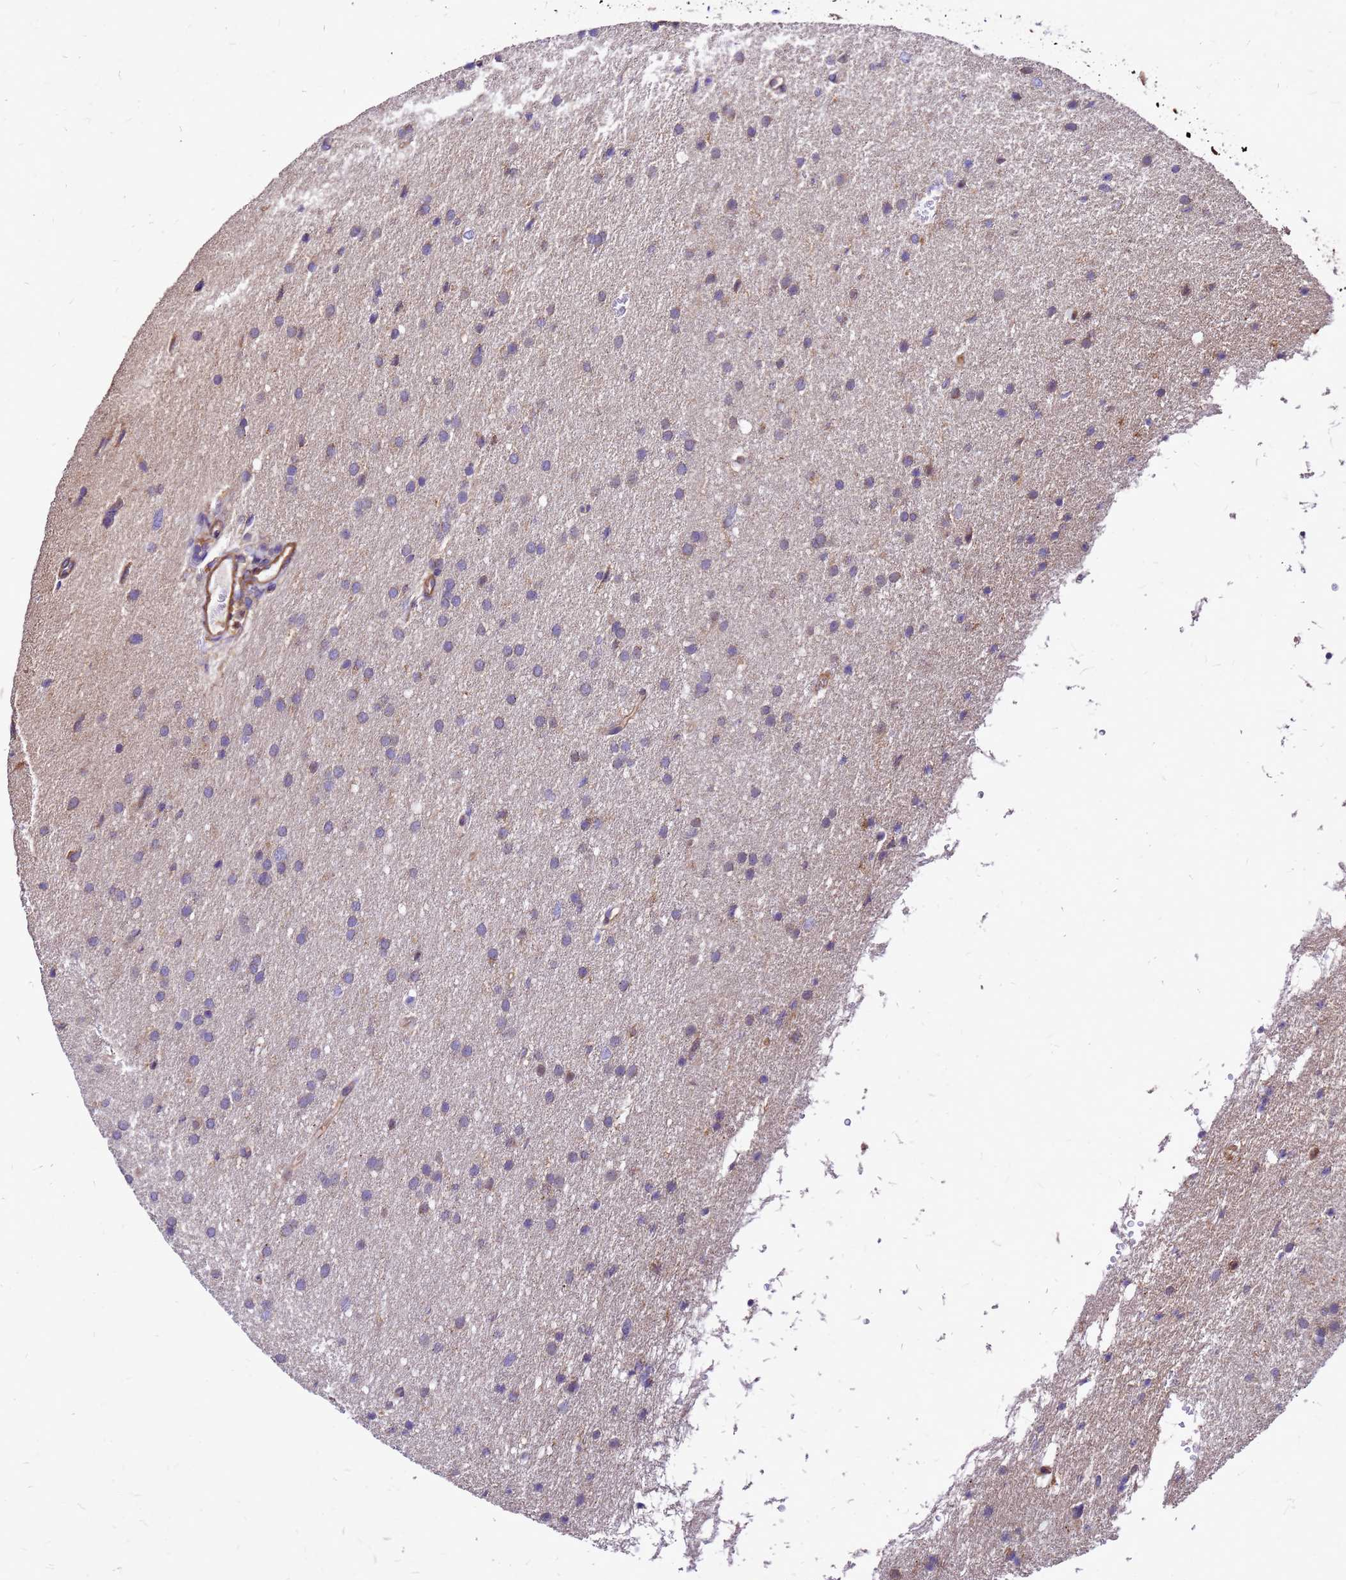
{"staining": {"intensity": "negative", "quantity": "none", "location": "none"}, "tissue": "glioma", "cell_type": "Tumor cells", "image_type": "cancer", "snomed": [{"axis": "morphology", "description": "Glioma, malignant, High grade"}, {"axis": "topography", "description": "Cerebral cortex"}], "caption": "Tumor cells show no significant expression in glioma.", "gene": "DUSP23", "patient": {"sex": "female", "age": 36}}